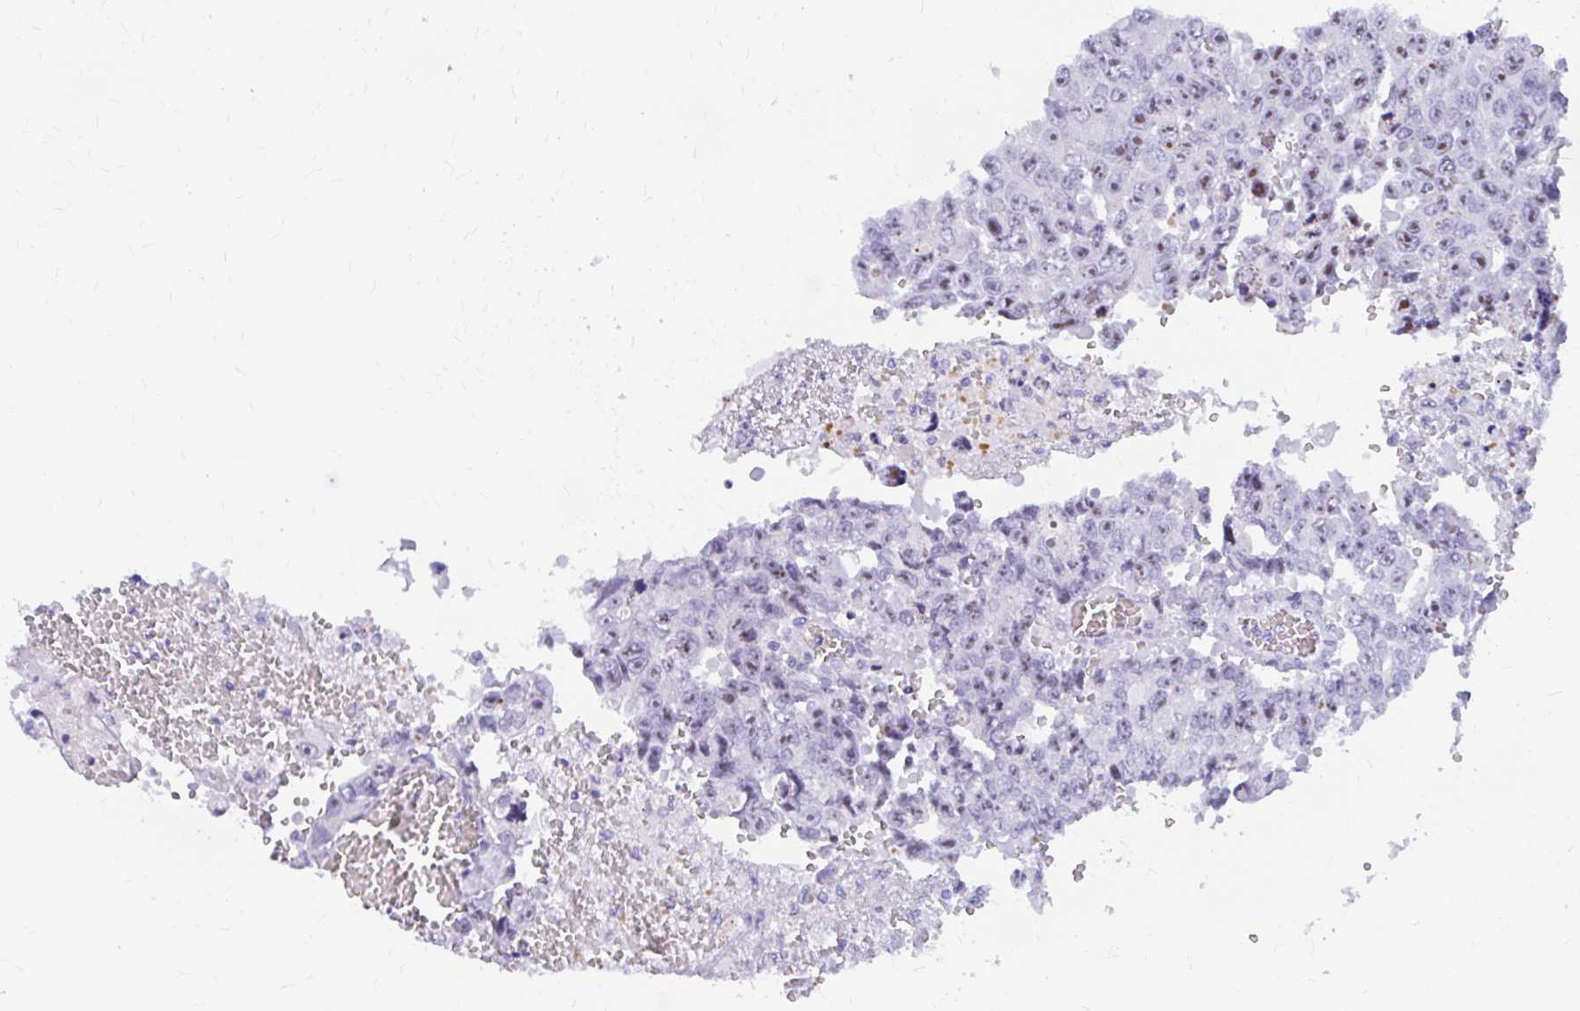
{"staining": {"intensity": "moderate", "quantity": ">75%", "location": "nuclear"}, "tissue": "testis cancer", "cell_type": "Tumor cells", "image_type": "cancer", "snomed": [{"axis": "morphology", "description": "Seminoma, NOS"}, {"axis": "topography", "description": "Testis"}], "caption": "This image shows testis cancer (seminoma) stained with immunohistochemistry (IHC) to label a protein in brown. The nuclear of tumor cells show moderate positivity for the protein. Nuclei are counter-stained blue.", "gene": "FTSJ3", "patient": {"sex": "male", "age": 26}}